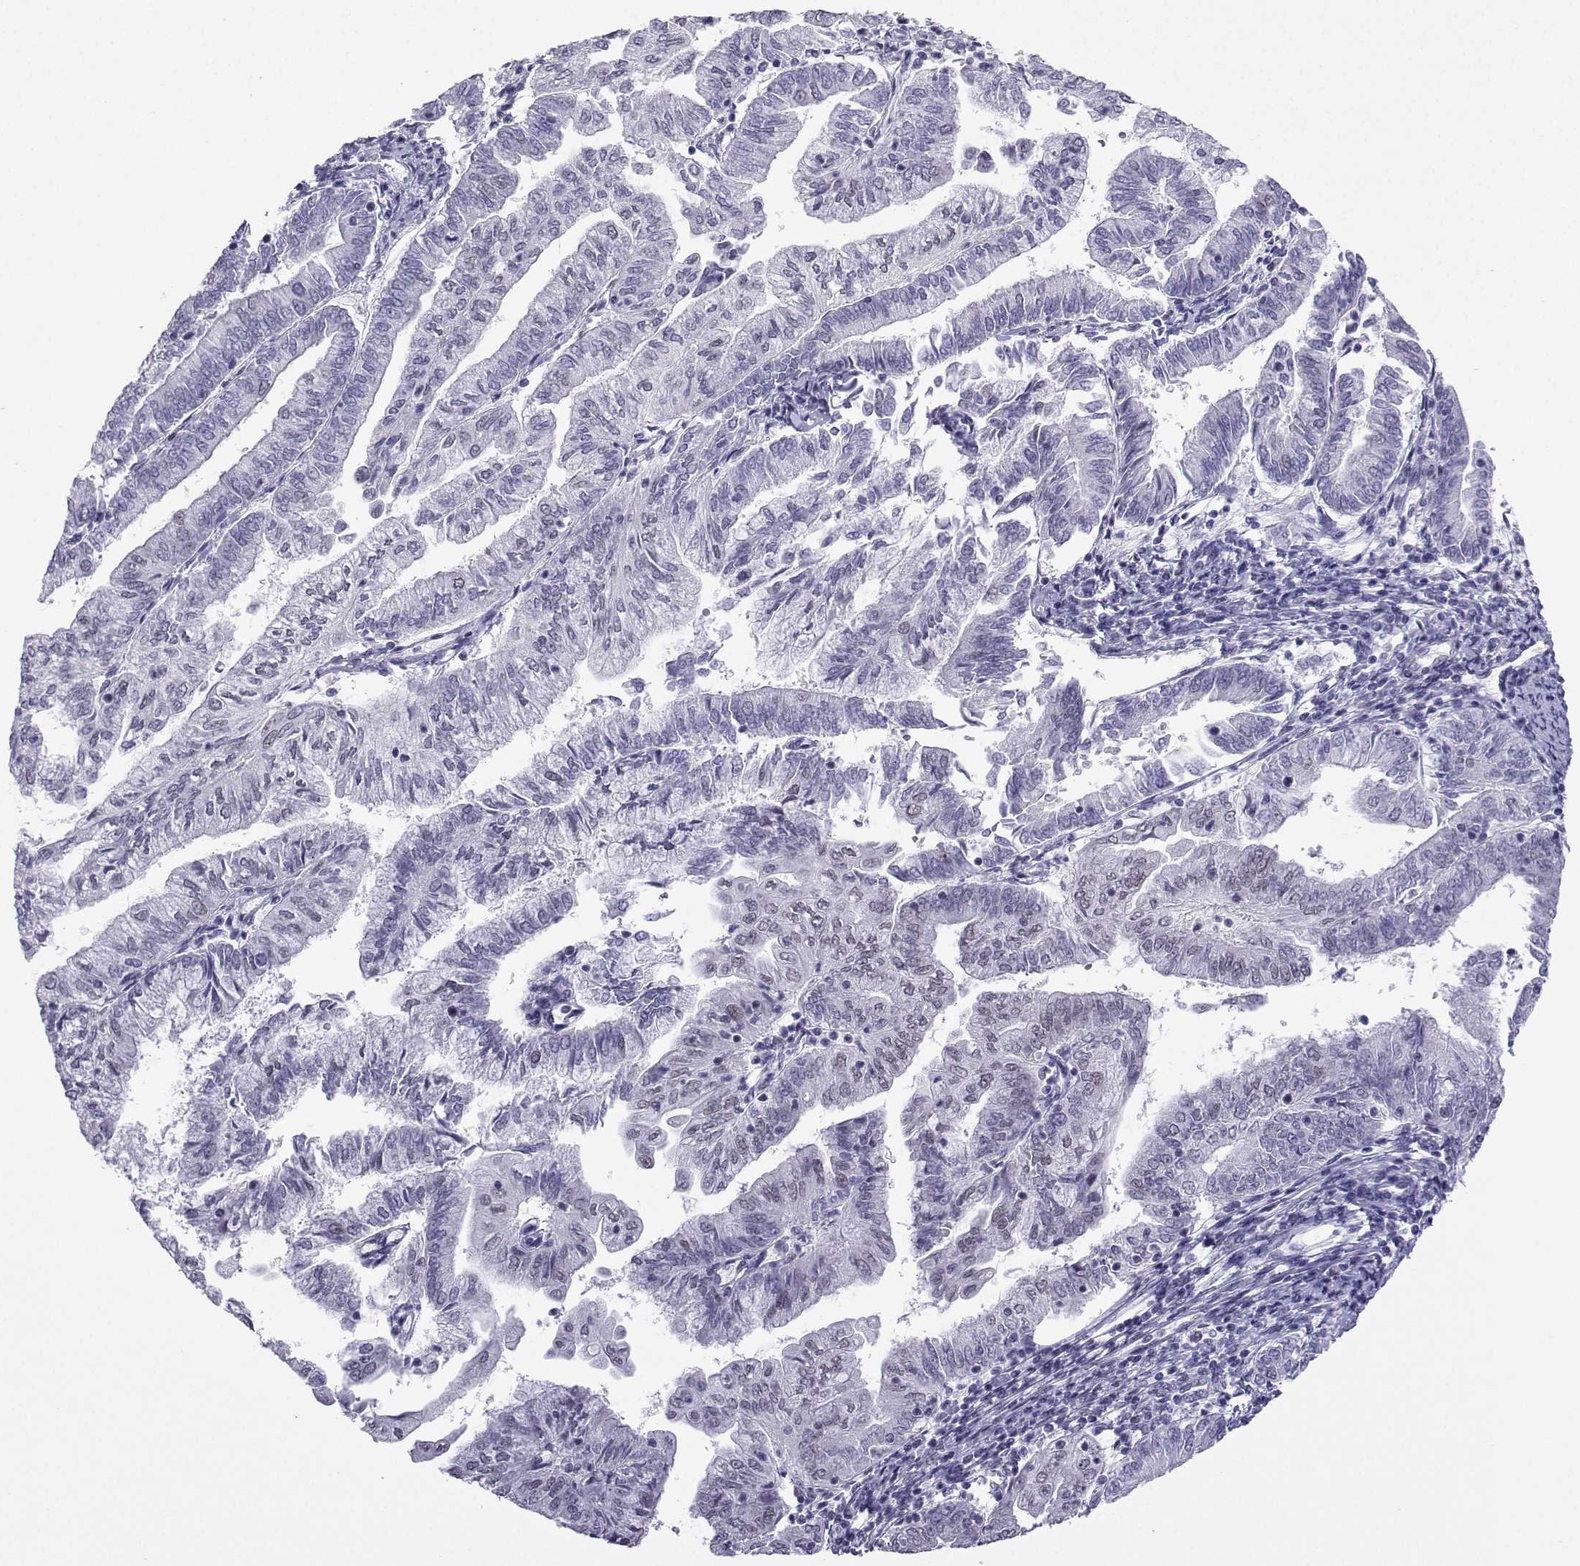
{"staining": {"intensity": "negative", "quantity": "none", "location": "none"}, "tissue": "endometrial cancer", "cell_type": "Tumor cells", "image_type": "cancer", "snomed": [{"axis": "morphology", "description": "Adenocarcinoma, NOS"}, {"axis": "topography", "description": "Endometrium"}], "caption": "There is no significant positivity in tumor cells of adenocarcinoma (endometrial).", "gene": "LORICRIN", "patient": {"sex": "female", "age": 55}}